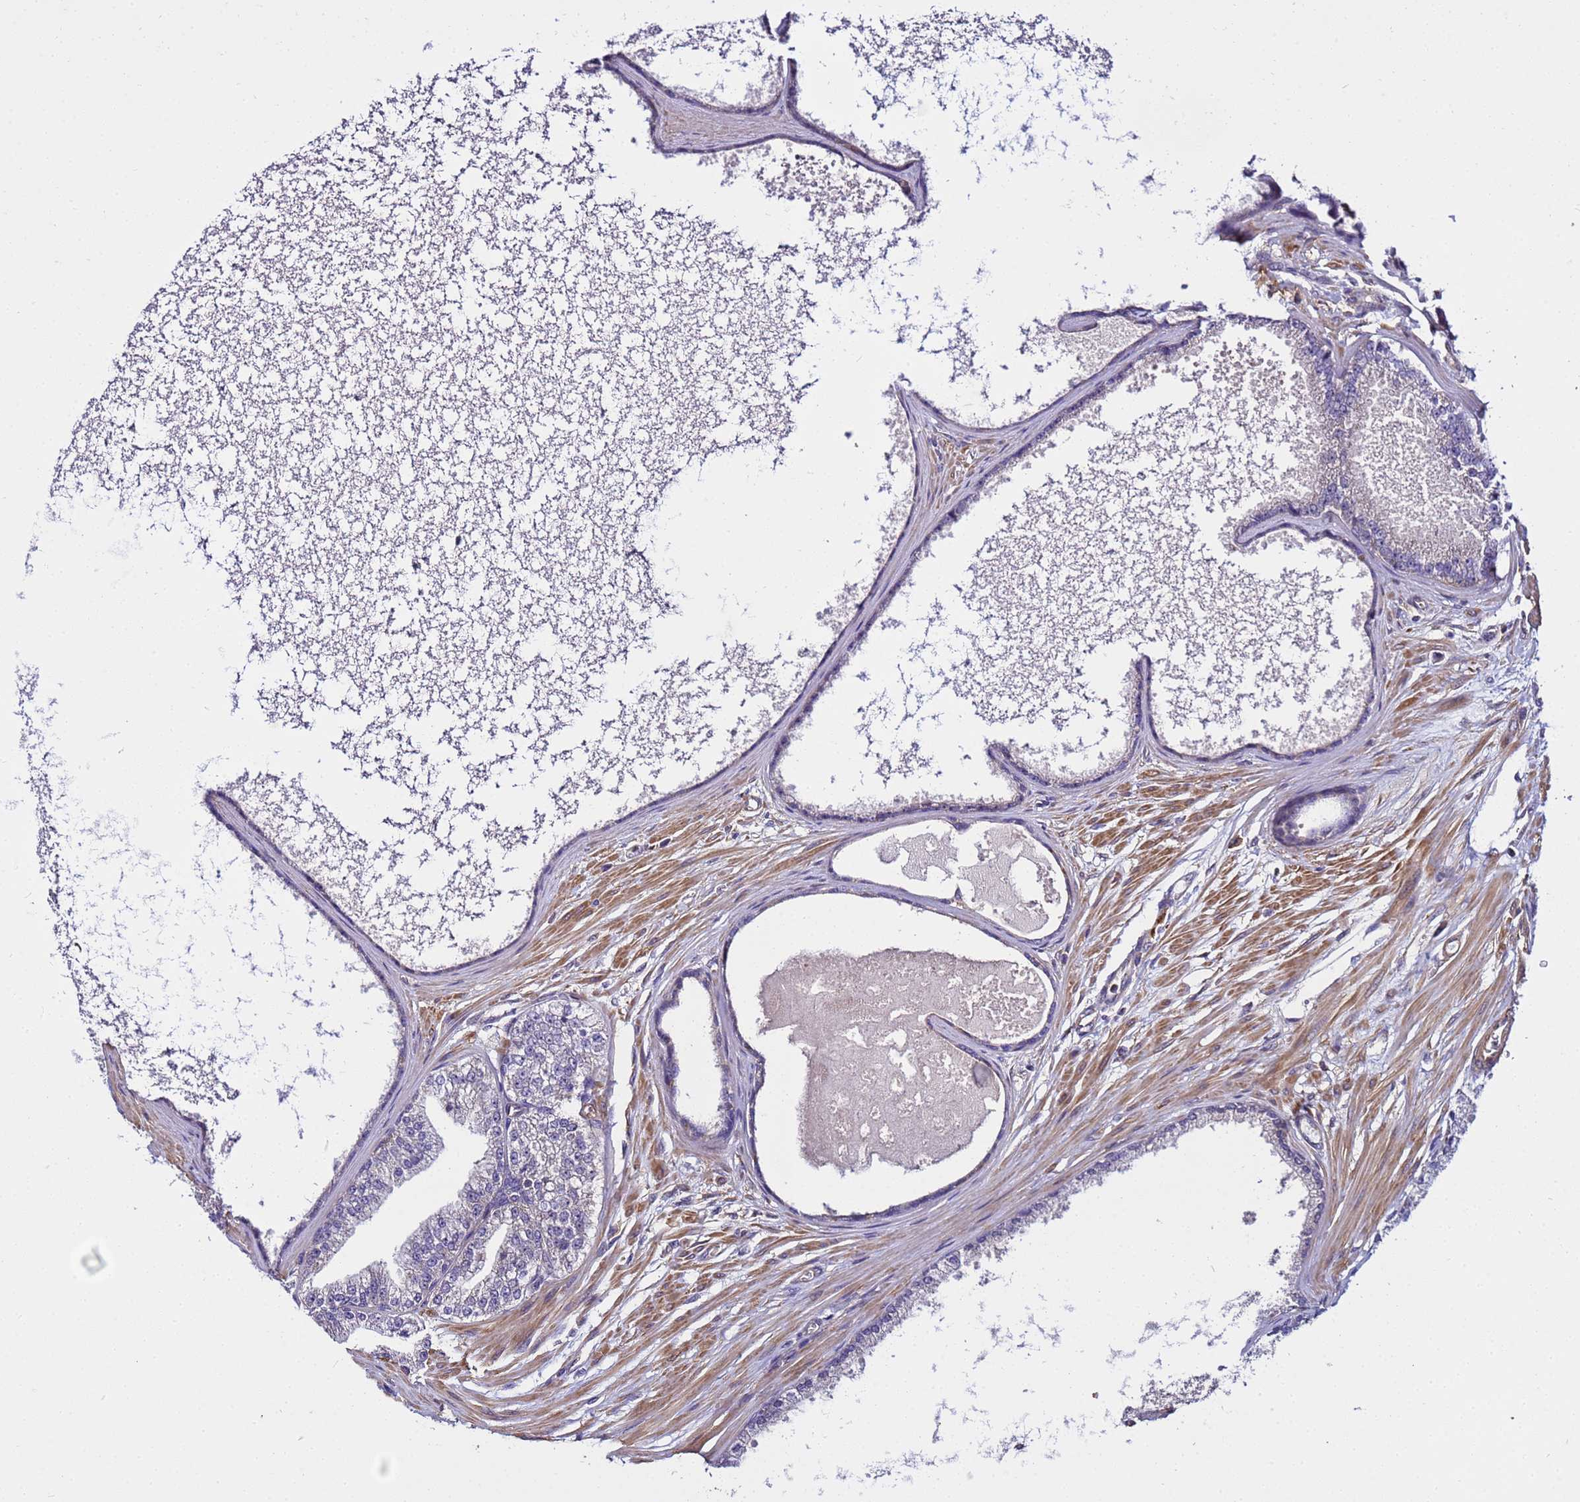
{"staining": {"intensity": "negative", "quantity": "none", "location": "none"}, "tissue": "prostate cancer", "cell_type": "Tumor cells", "image_type": "cancer", "snomed": [{"axis": "morphology", "description": "Adenocarcinoma, Low grade"}, {"axis": "topography", "description": "Prostate"}], "caption": "Protein analysis of prostate cancer (low-grade adenocarcinoma) displays no significant positivity in tumor cells. The staining was performed using DAB to visualize the protein expression in brown, while the nuclei were stained in blue with hematoxylin (Magnification: 20x).", "gene": "STK38", "patient": {"sex": "male", "age": 63}}